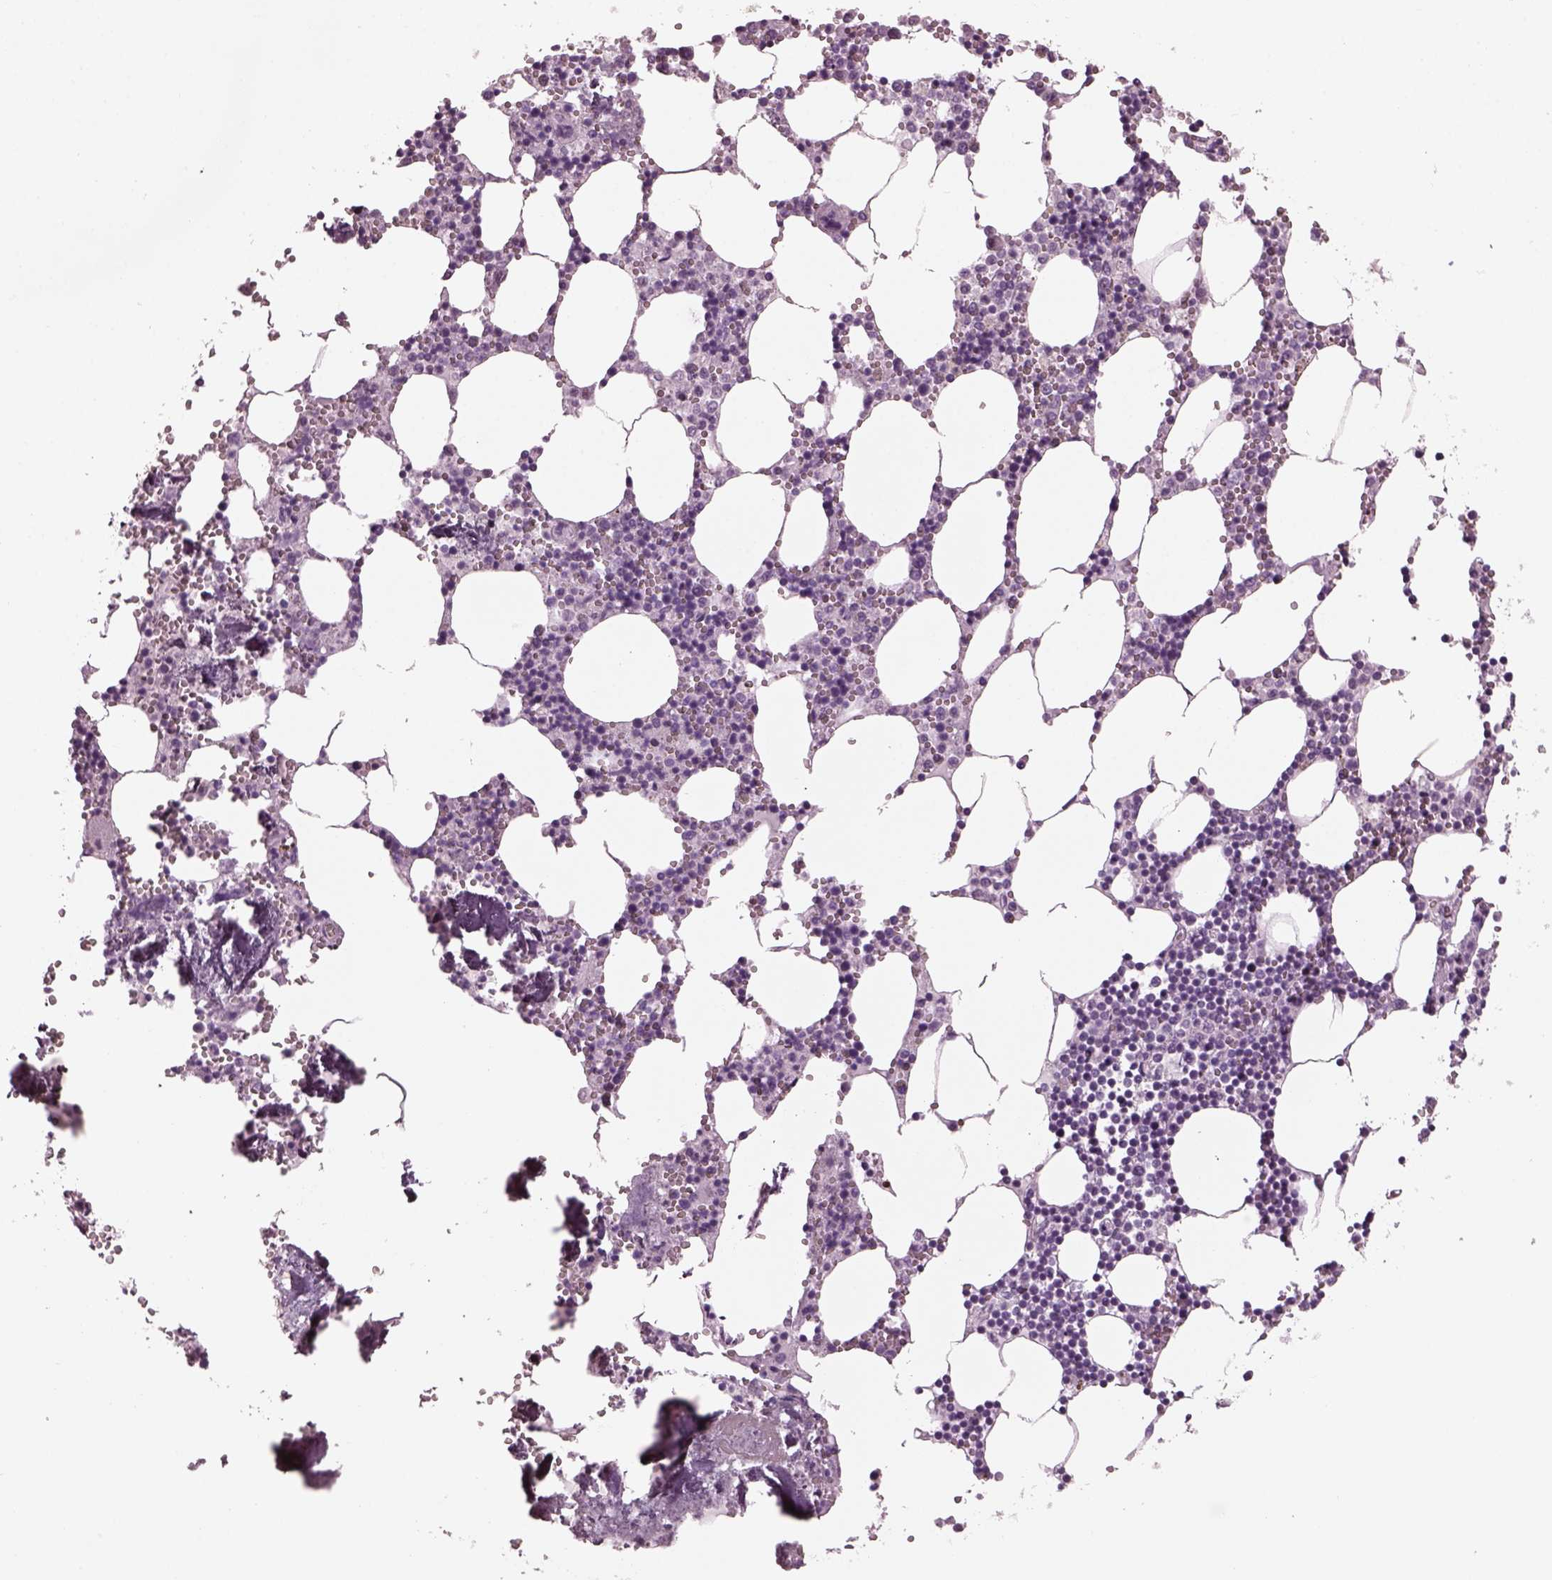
{"staining": {"intensity": "negative", "quantity": "none", "location": "none"}, "tissue": "bone marrow", "cell_type": "Hematopoietic cells", "image_type": "normal", "snomed": [{"axis": "morphology", "description": "Normal tissue, NOS"}, {"axis": "topography", "description": "Bone marrow"}], "caption": "Immunohistochemical staining of normal human bone marrow exhibits no significant positivity in hematopoietic cells. The staining is performed using DAB brown chromogen with nuclei counter-stained in using hematoxylin.", "gene": "PDC", "patient": {"sex": "male", "age": 54}}